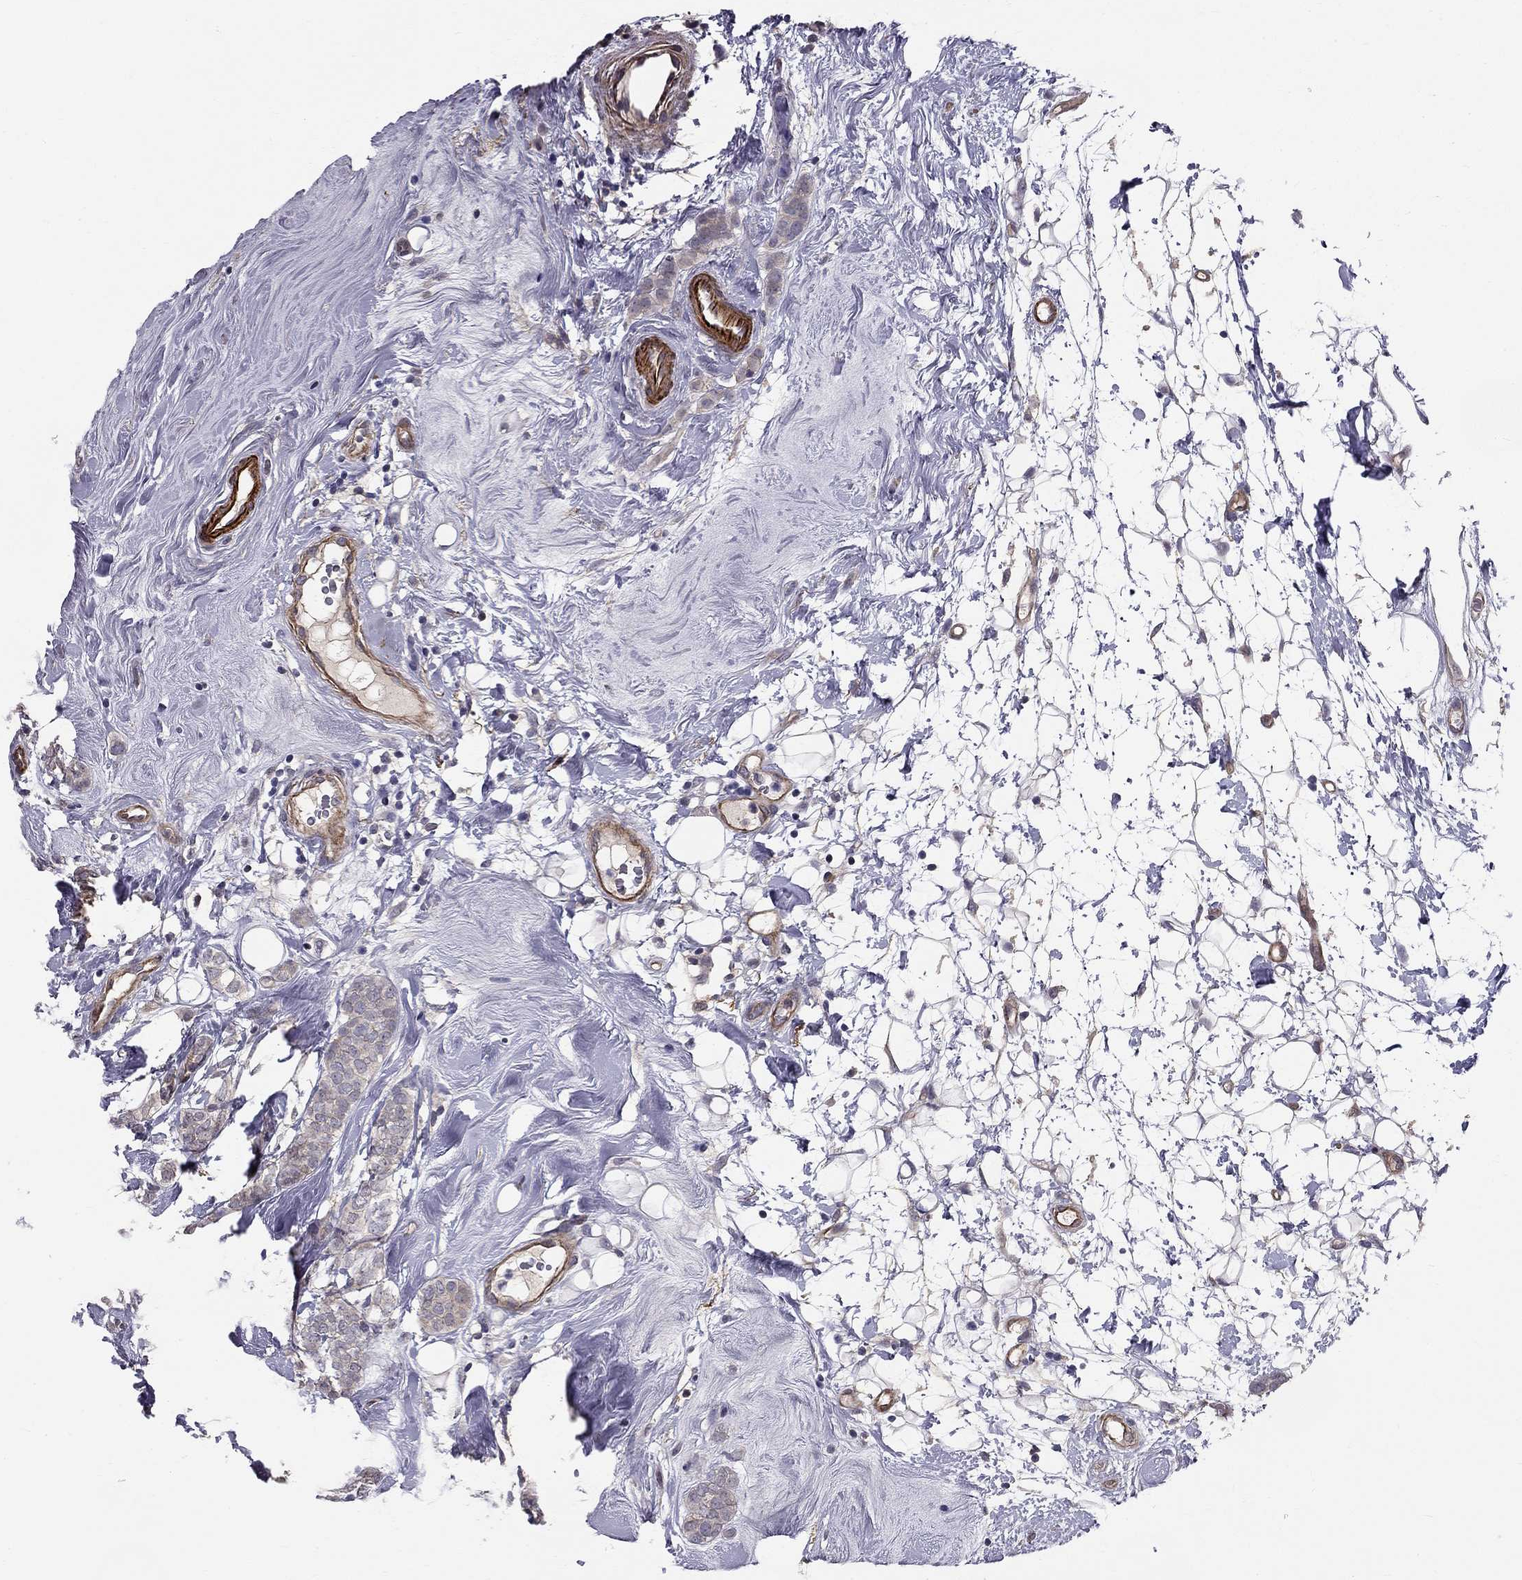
{"staining": {"intensity": "moderate", "quantity": "<25%", "location": "cytoplasmic/membranous"}, "tissue": "breast cancer", "cell_type": "Tumor cells", "image_type": "cancer", "snomed": [{"axis": "morphology", "description": "Lobular carcinoma"}, {"axis": "topography", "description": "Breast"}], "caption": "A high-resolution histopathology image shows IHC staining of breast cancer, which reveals moderate cytoplasmic/membranous positivity in approximately <25% of tumor cells.", "gene": "GJB4", "patient": {"sex": "female", "age": 49}}